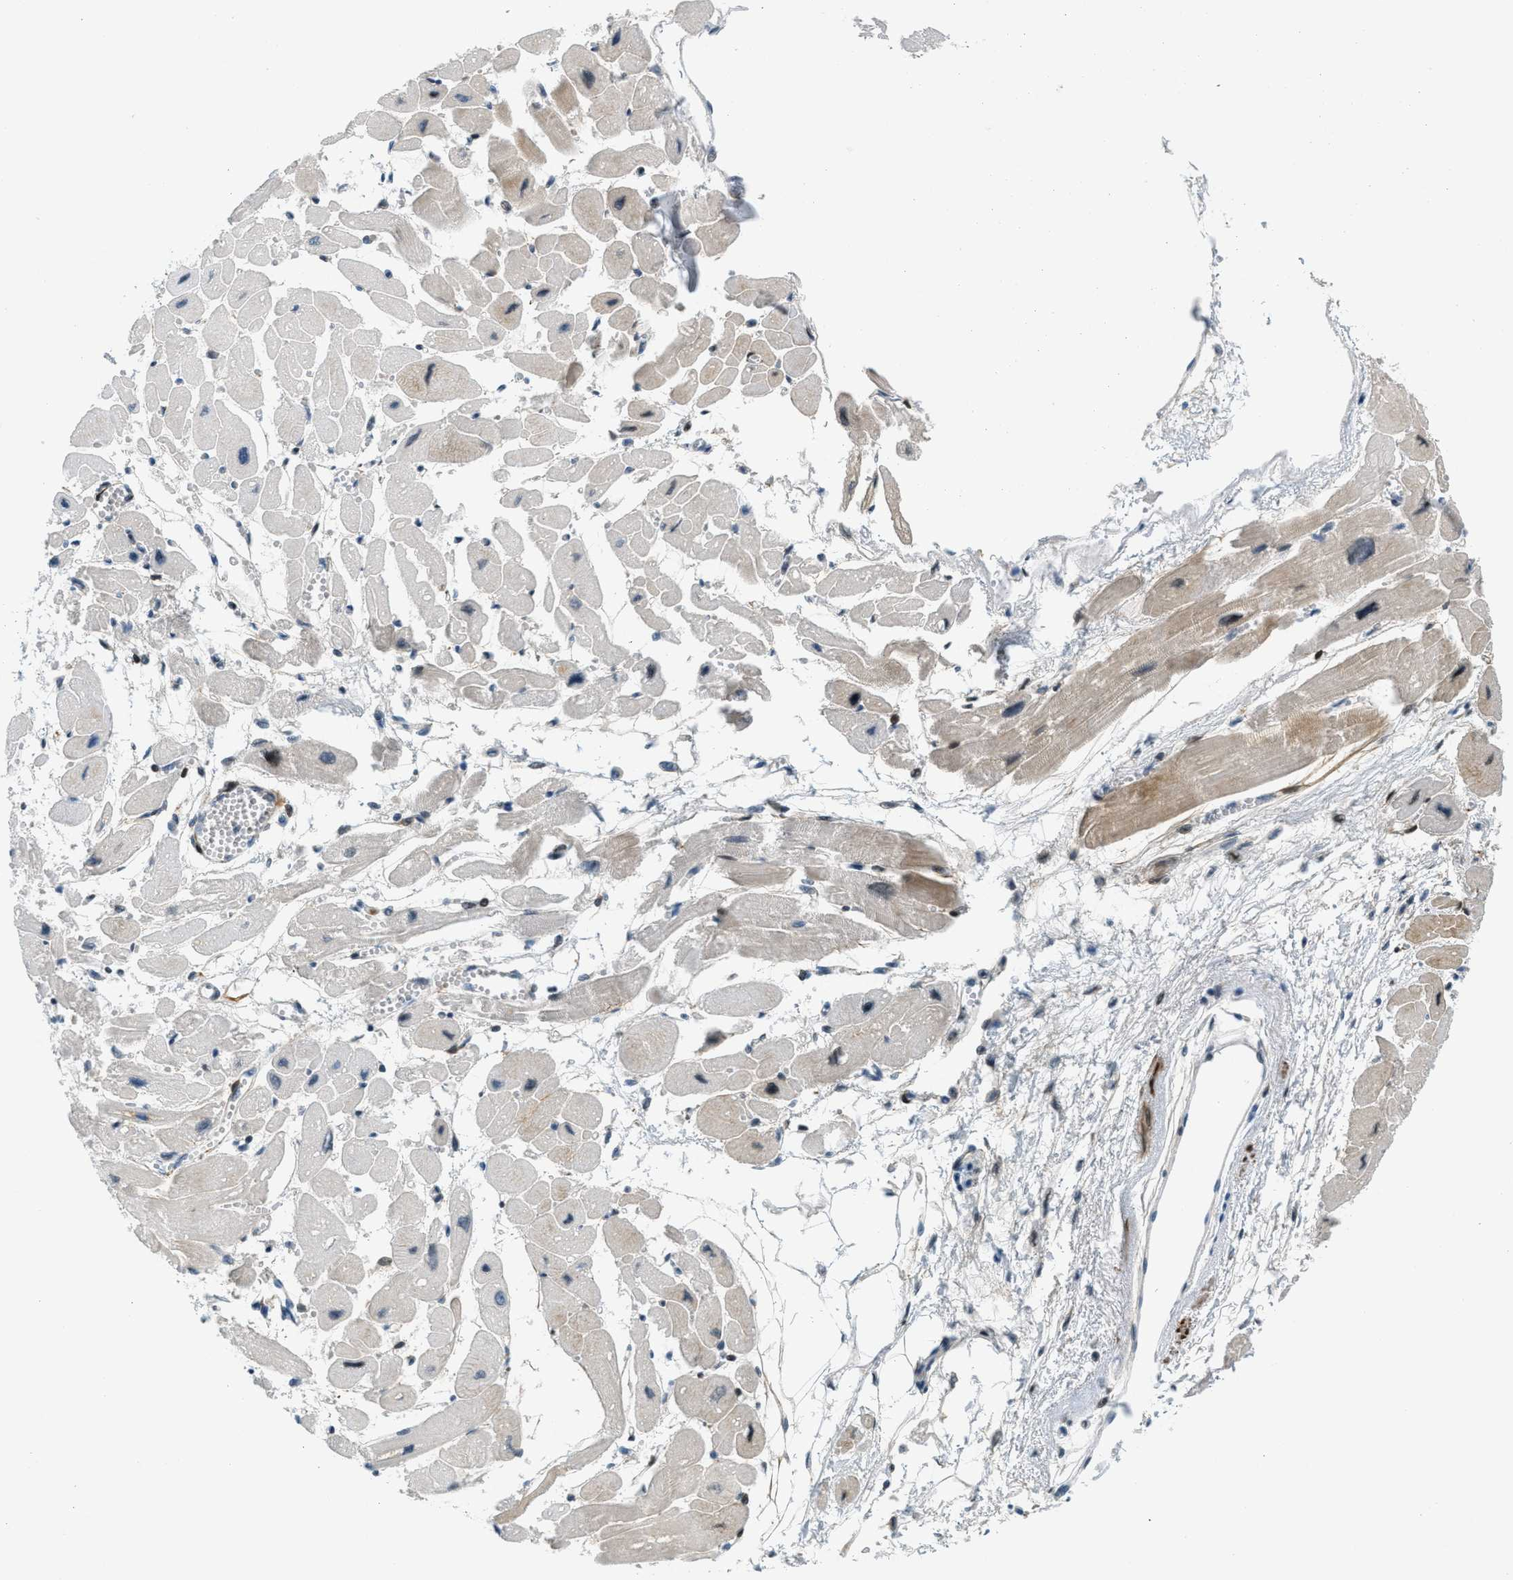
{"staining": {"intensity": "moderate", "quantity": "25%-75%", "location": "nuclear"}, "tissue": "heart muscle", "cell_type": "Cardiomyocytes", "image_type": "normal", "snomed": [{"axis": "morphology", "description": "Normal tissue, NOS"}, {"axis": "topography", "description": "Heart"}], "caption": "Immunohistochemistry (IHC) (DAB (3,3'-diaminobenzidine)) staining of benign heart muscle displays moderate nuclear protein positivity in approximately 25%-75% of cardiomyocytes. Nuclei are stained in blue.", "gene": "ZDHHC23", "patient": {"sex": "female", "age": 54}}